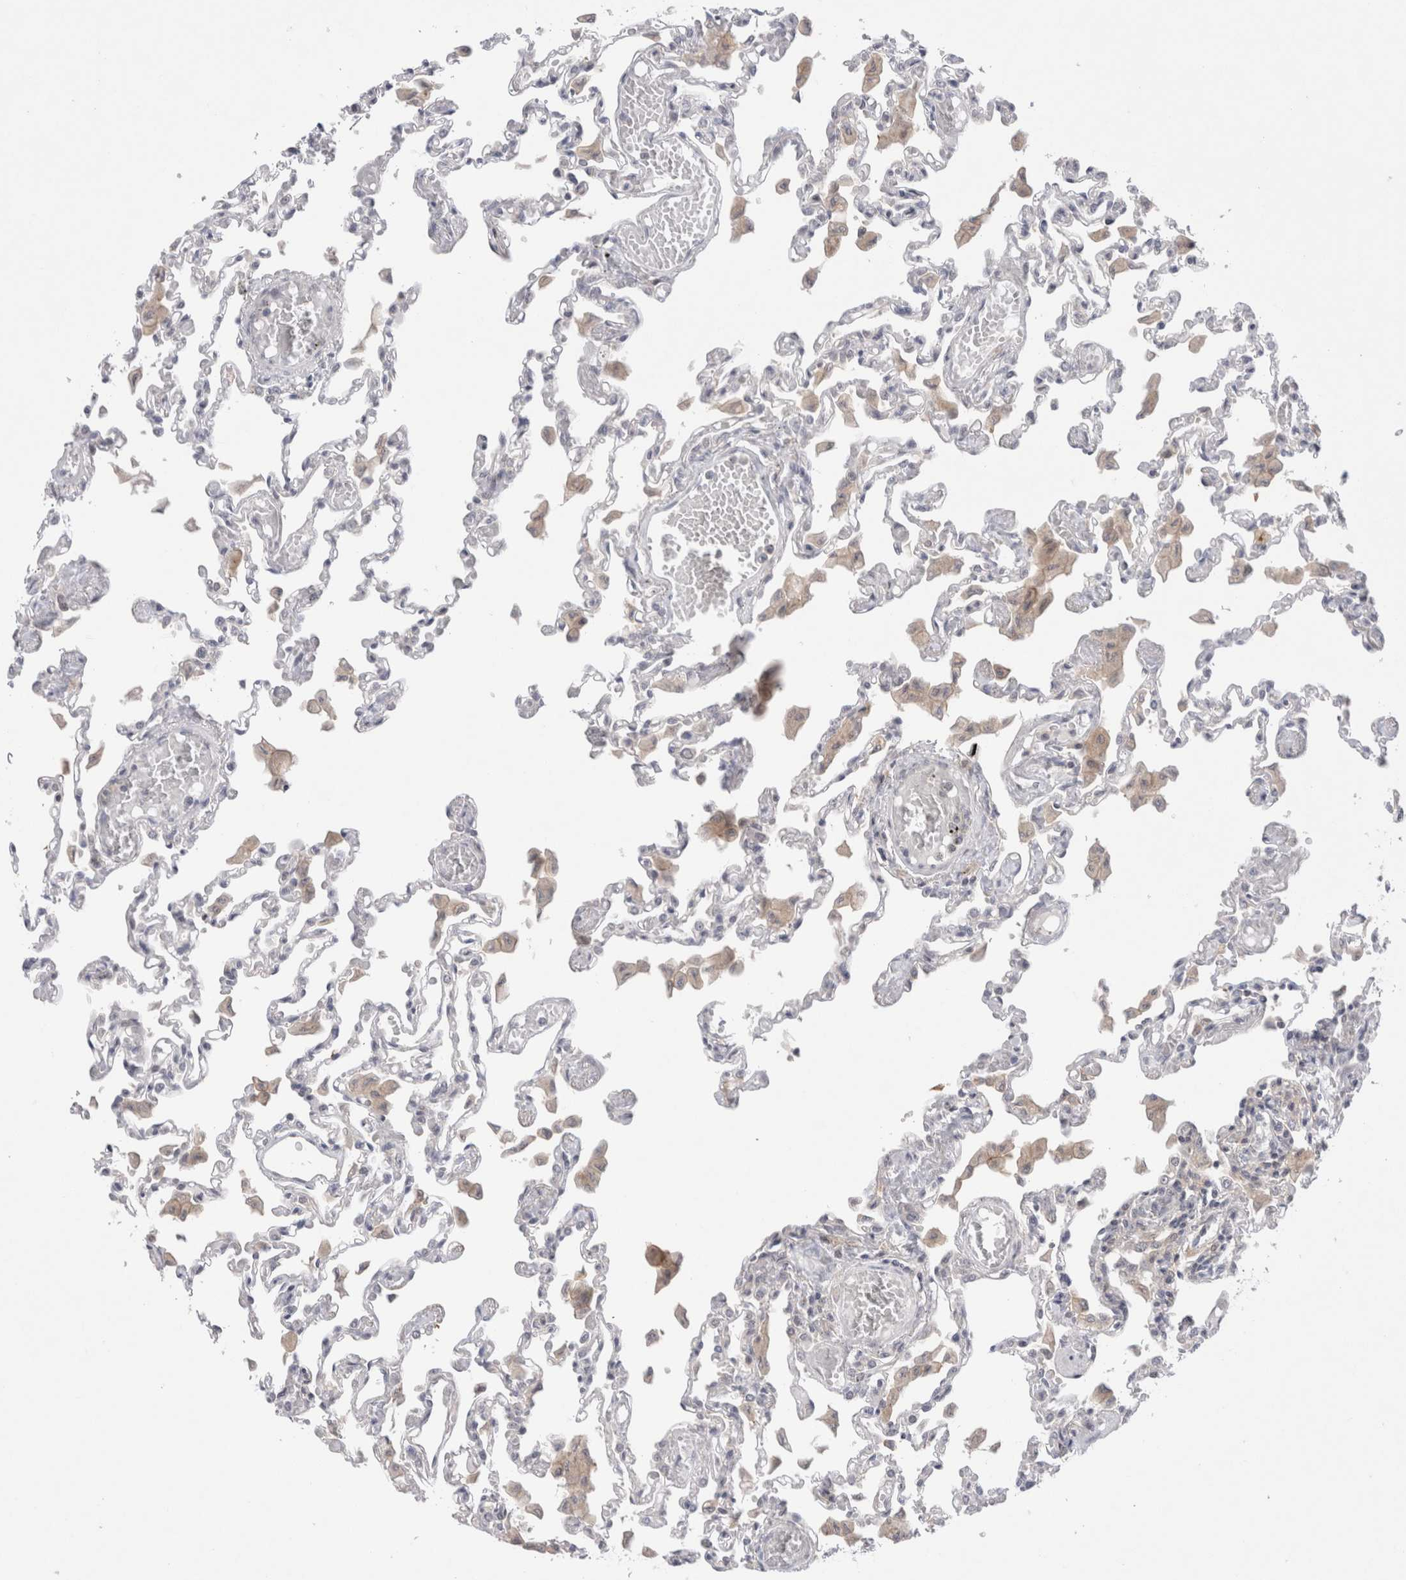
{"staining": {"intensity": "negative", "quantity": "none", "location": "none"}, "tissue": "lung", "cell_type": "Alveolar cells", "image_type": "normal", "snomed": [{"axis": "morphology", "description": "Normal tissue, NOS"}, {"axis": "topography", "description": "Bronchus"}, {"axis": "topography", "description": "Lung"}], "caption": "High power microscopy photomicrograph of an immunohistochemistry image of benign lung, revealing no significant positivity in alveolar cells. (DAB immunohistochemistry (IHC) with hematoxylin counter stain).", "gene": "CERS5", "patient": {"sex": "female", "age": 49}}